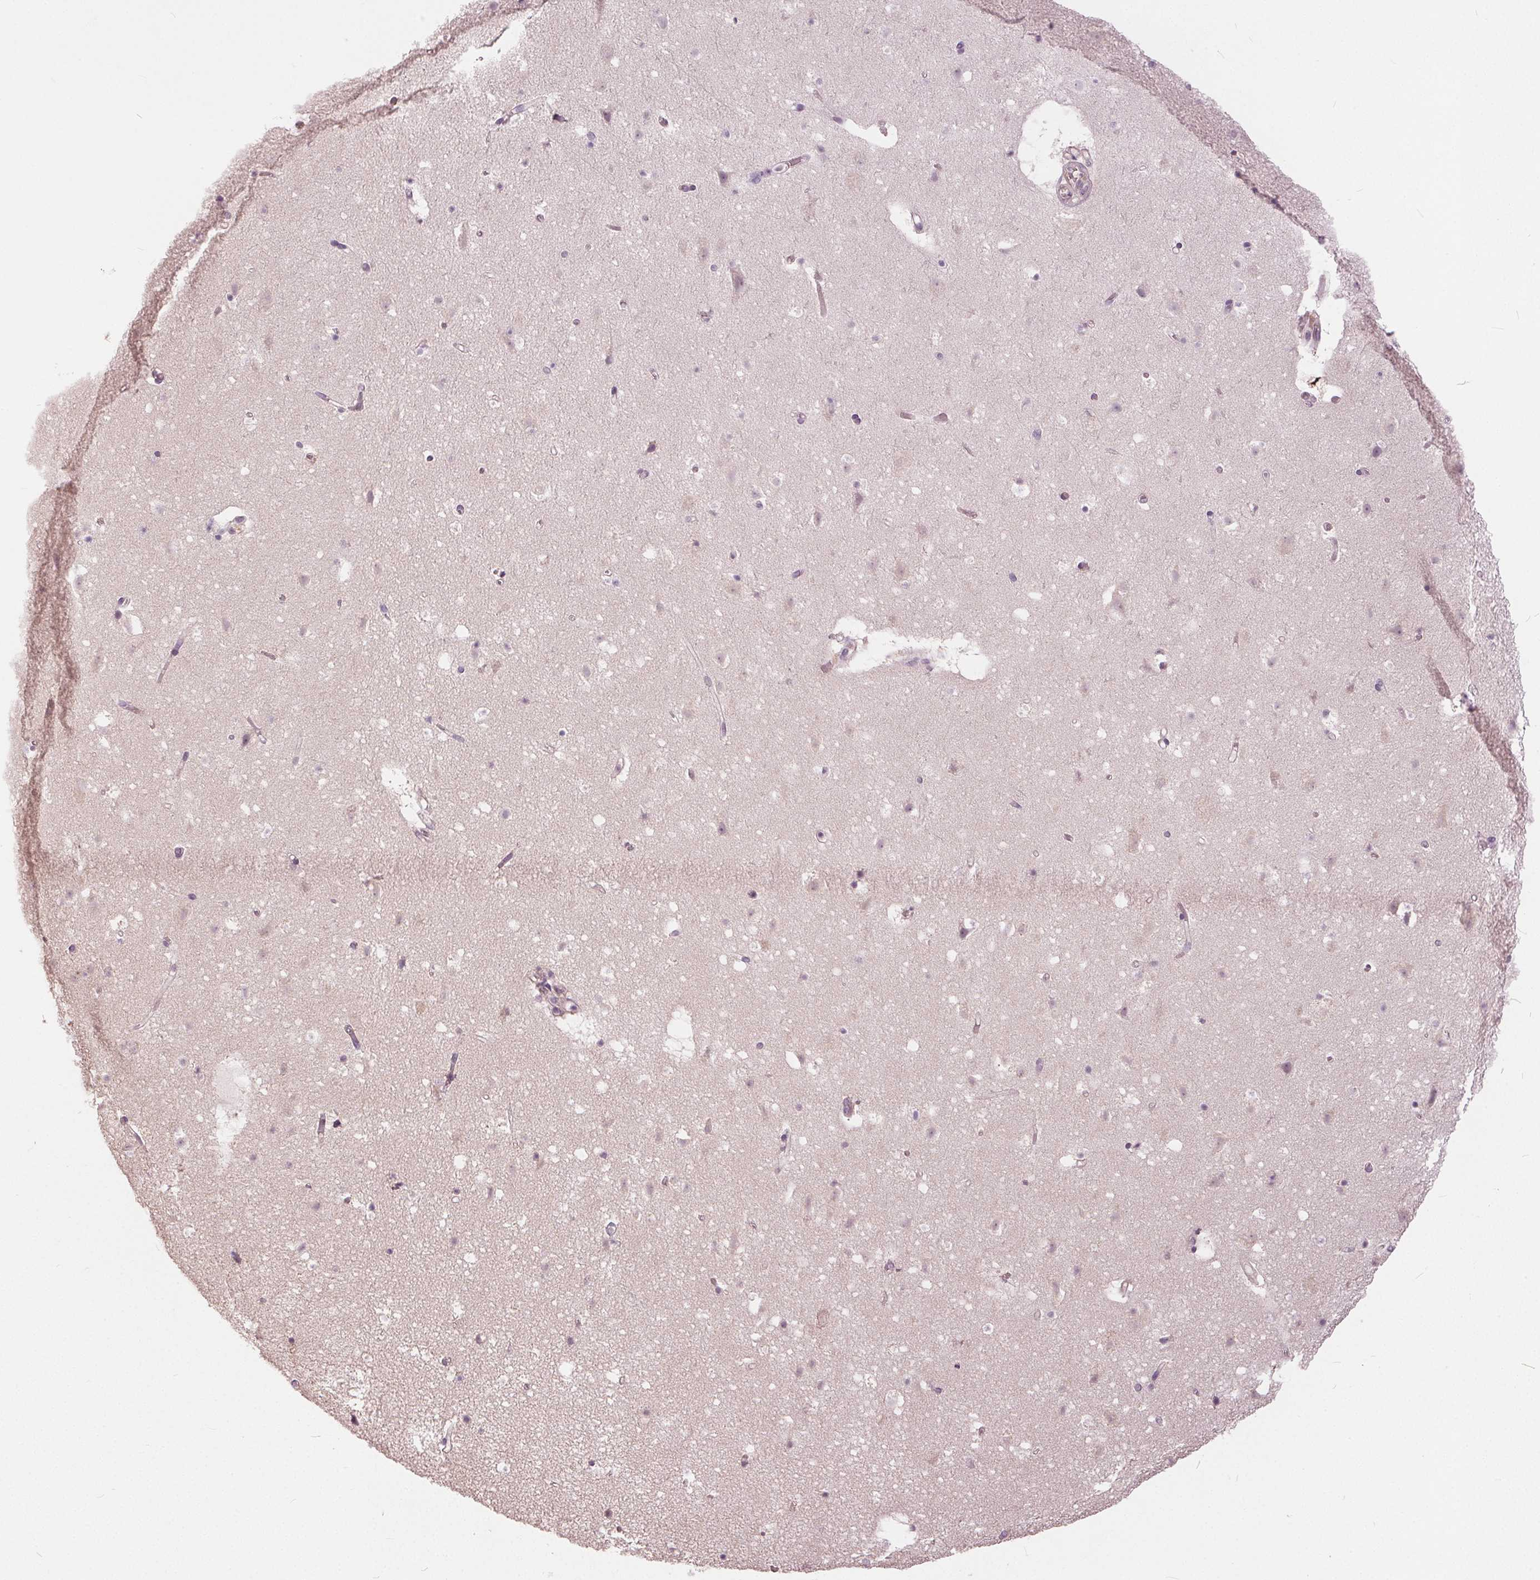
{"staining": {"intensity": "negative", "quantity": "none", "location": "none"}, "tissue": "cerebral cortex", "cell_type": "Endothelial cells", "image_type": "normal", "snomed": [{"axis": "morphology", "description": "Normal tissue, NOS"}, {"axis": "topography", "description": "Cerebral cortex"}], "caption": "DAB immunohistochemical staining of benign human cerebral cortex displays no significant expression in endothelial cells. (Immunohistochemistry (ihc), brightfield microscopy, high magnification).", "gene": "KLK13", "patient": {"sex": "female", "age": 42}}